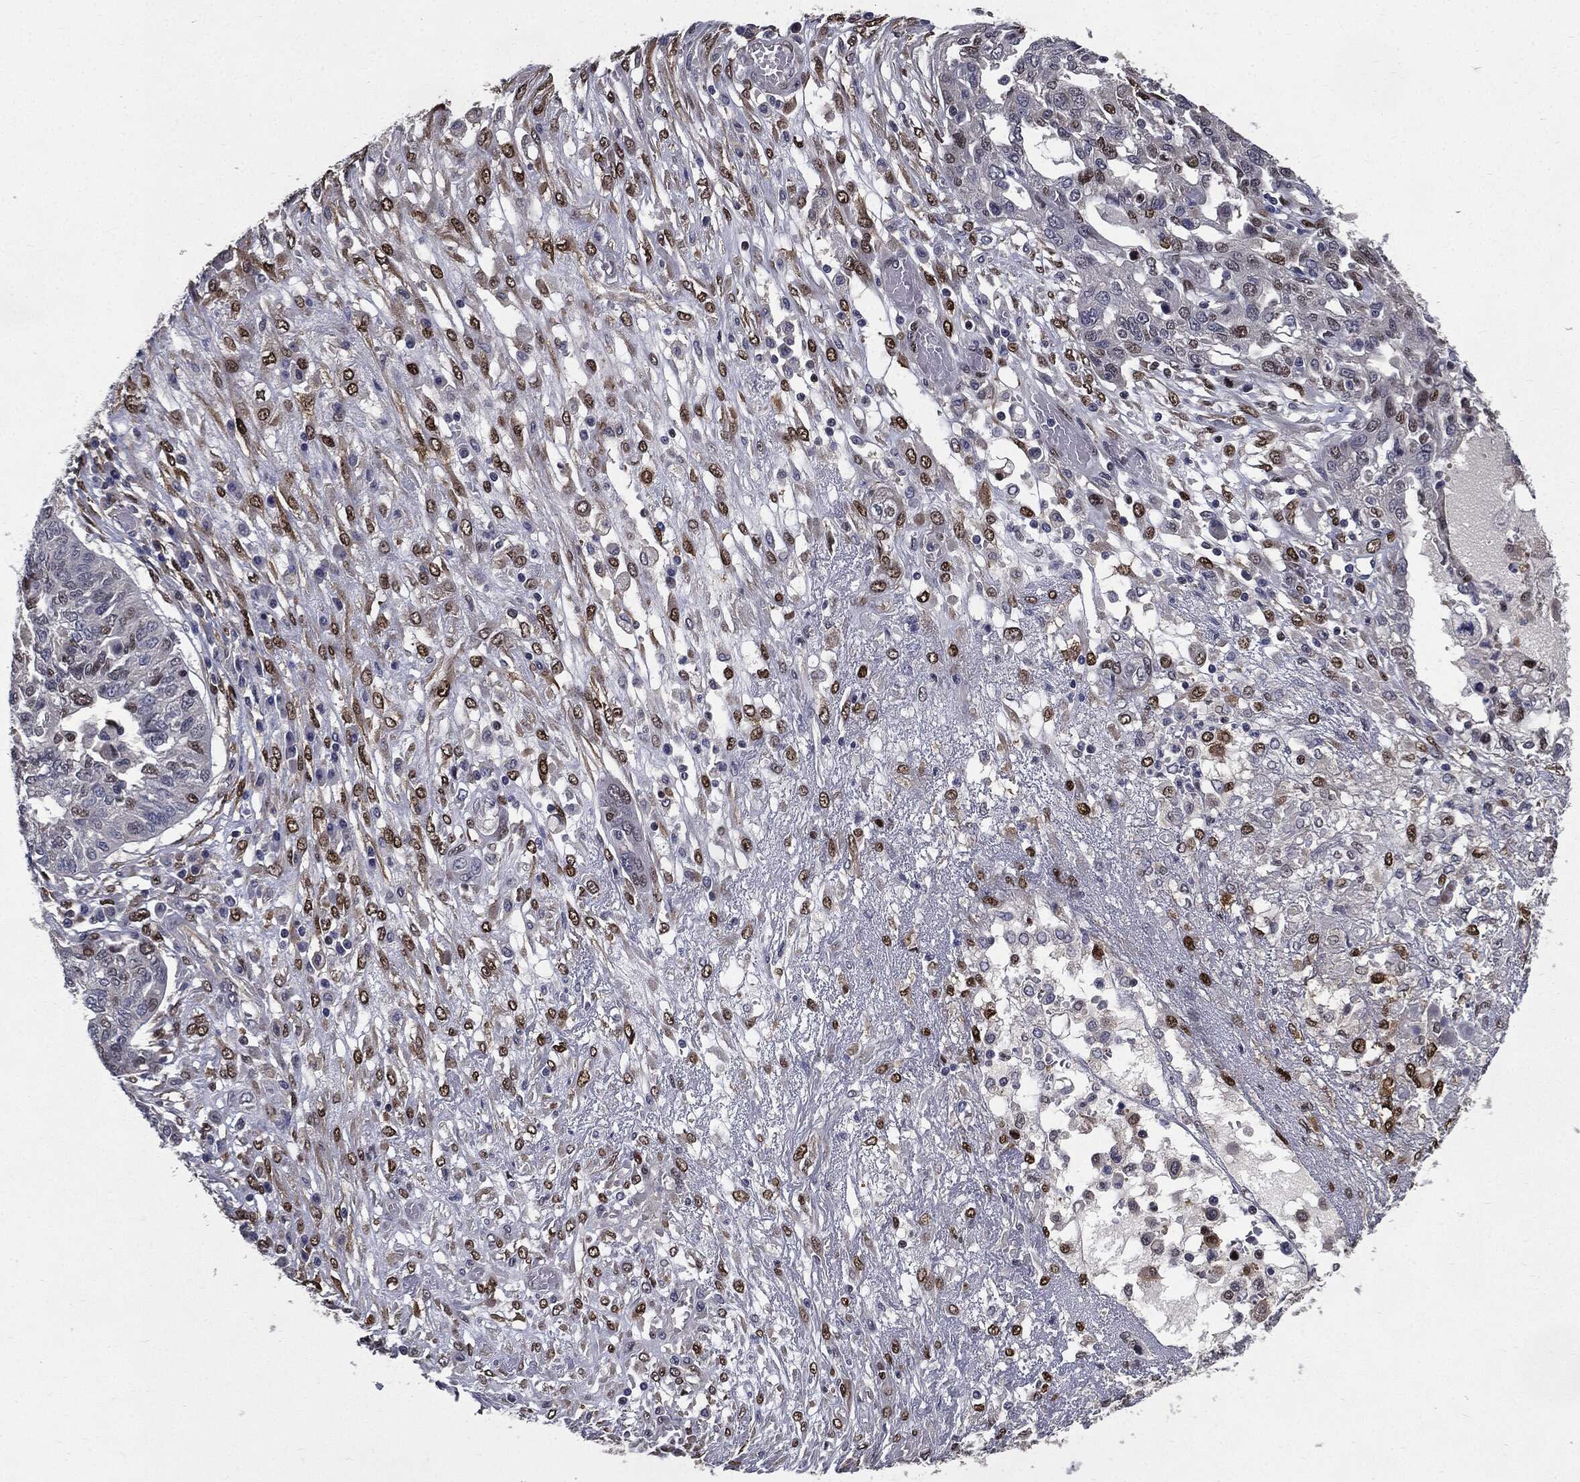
{"staining": {"intensity": "strong", "quantity": "<25%", "location": "nuclear"}, "tissue": "ovarian cancer", "cell_type": "Tumor cells", "image_type": "cancer", "snomed": [{"axis": "morphology", "description": "Cystadenocarcinoma, serous, NOS"}, {"axis": "topography", "description": "Ovary"}], "caption": "This photomicrograph reveals IHC staining of human ovarian cancer (serous cystadenocarcinoma), with medium strong nuclear expression in approximately <25% of tumor cells.", "gene": "JUN", "patient": {"sex": "female", "age": 67}}